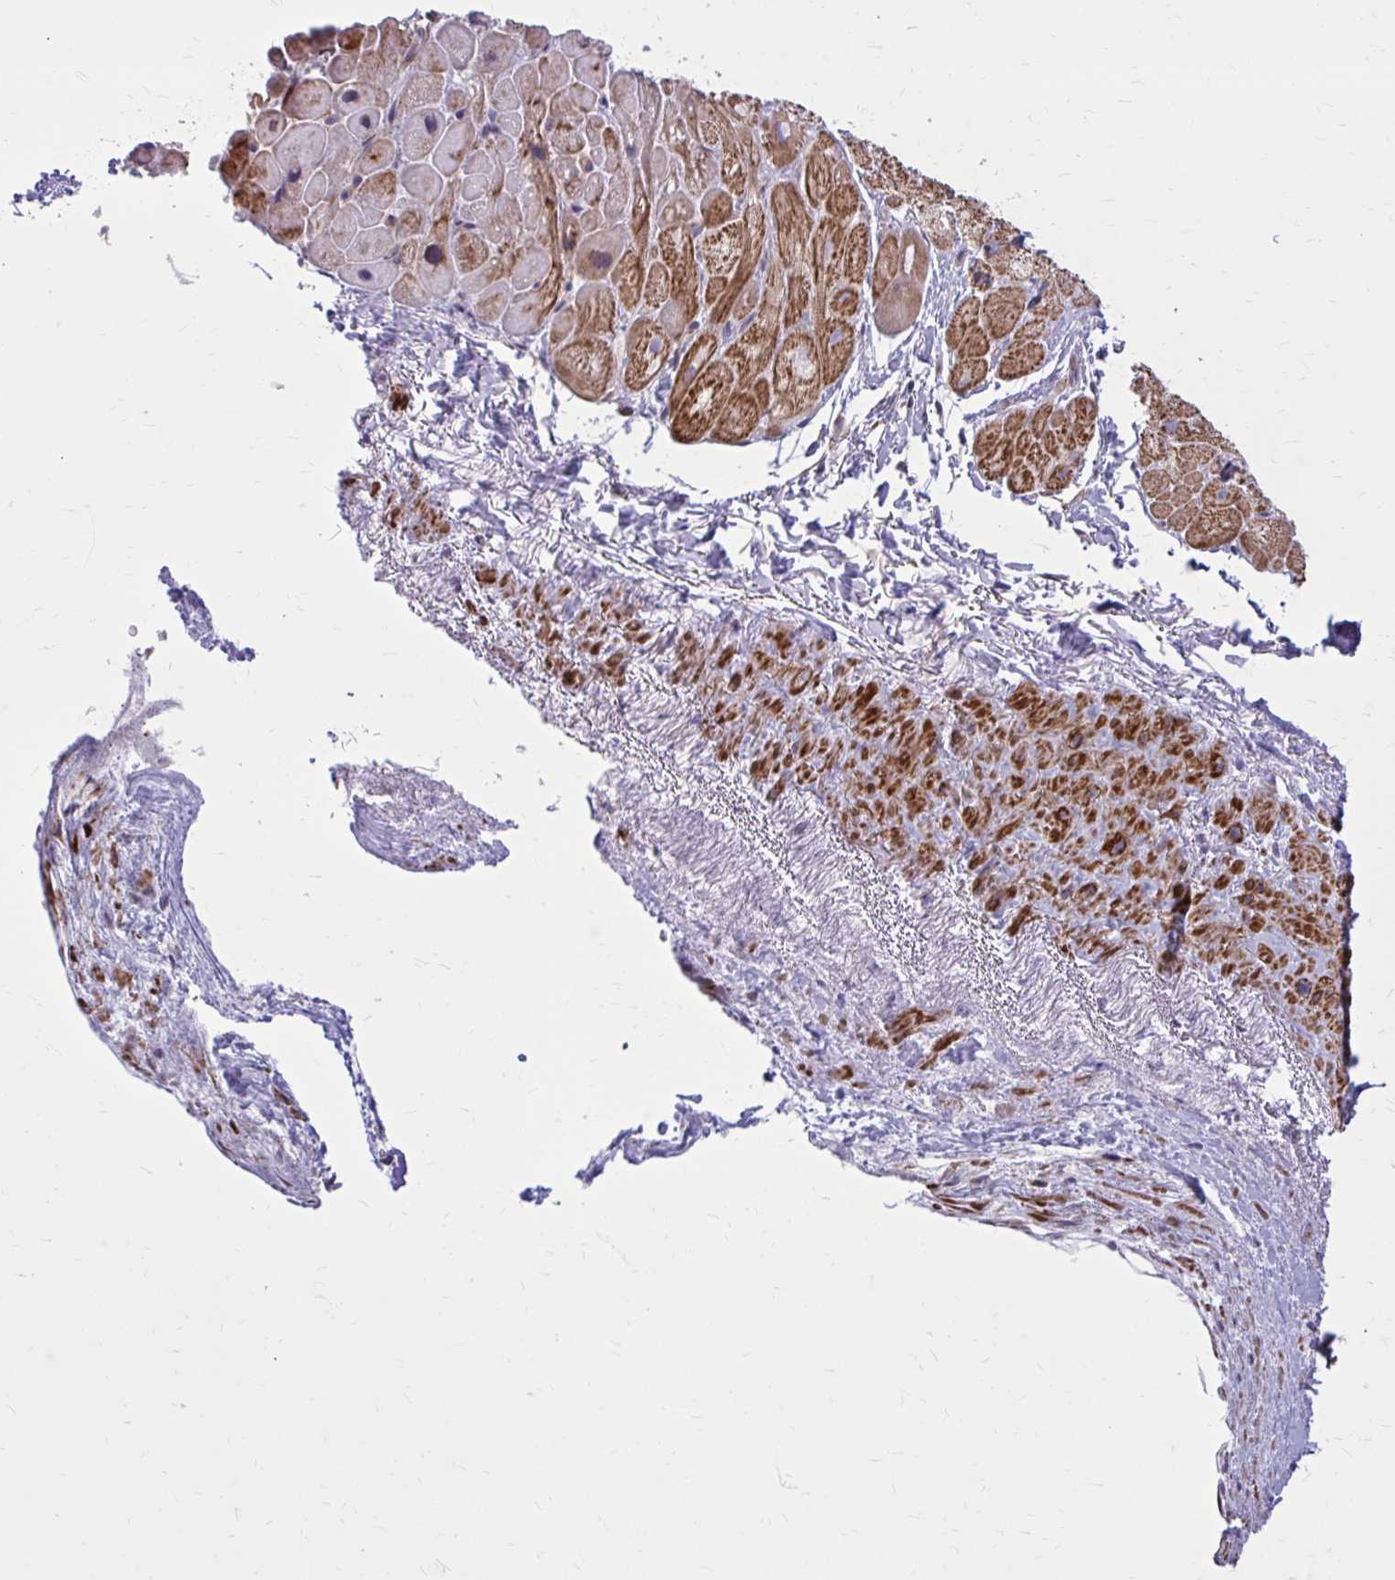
{"staining": {"intensity": "strong", "quantity": ">75%", "location": "cytoplasmic/membranous"}, "tissue": "heart muscle", "cell_type": "Cardiomyocytes", "image_type": "normal", "snomed": [{"axis": "morphology", "description": "Normal tissue, NOS"}, {"axis": "topography", "description": "Heart"}], "caption": "Normal heart muscle demonstrates strong cytoplasmic/membranous expression in about >75% of cardiomyocytes, visualized by immunohistochemistry.", "gene": "FAP", "patient": {"sex": "male", "age": 62}}